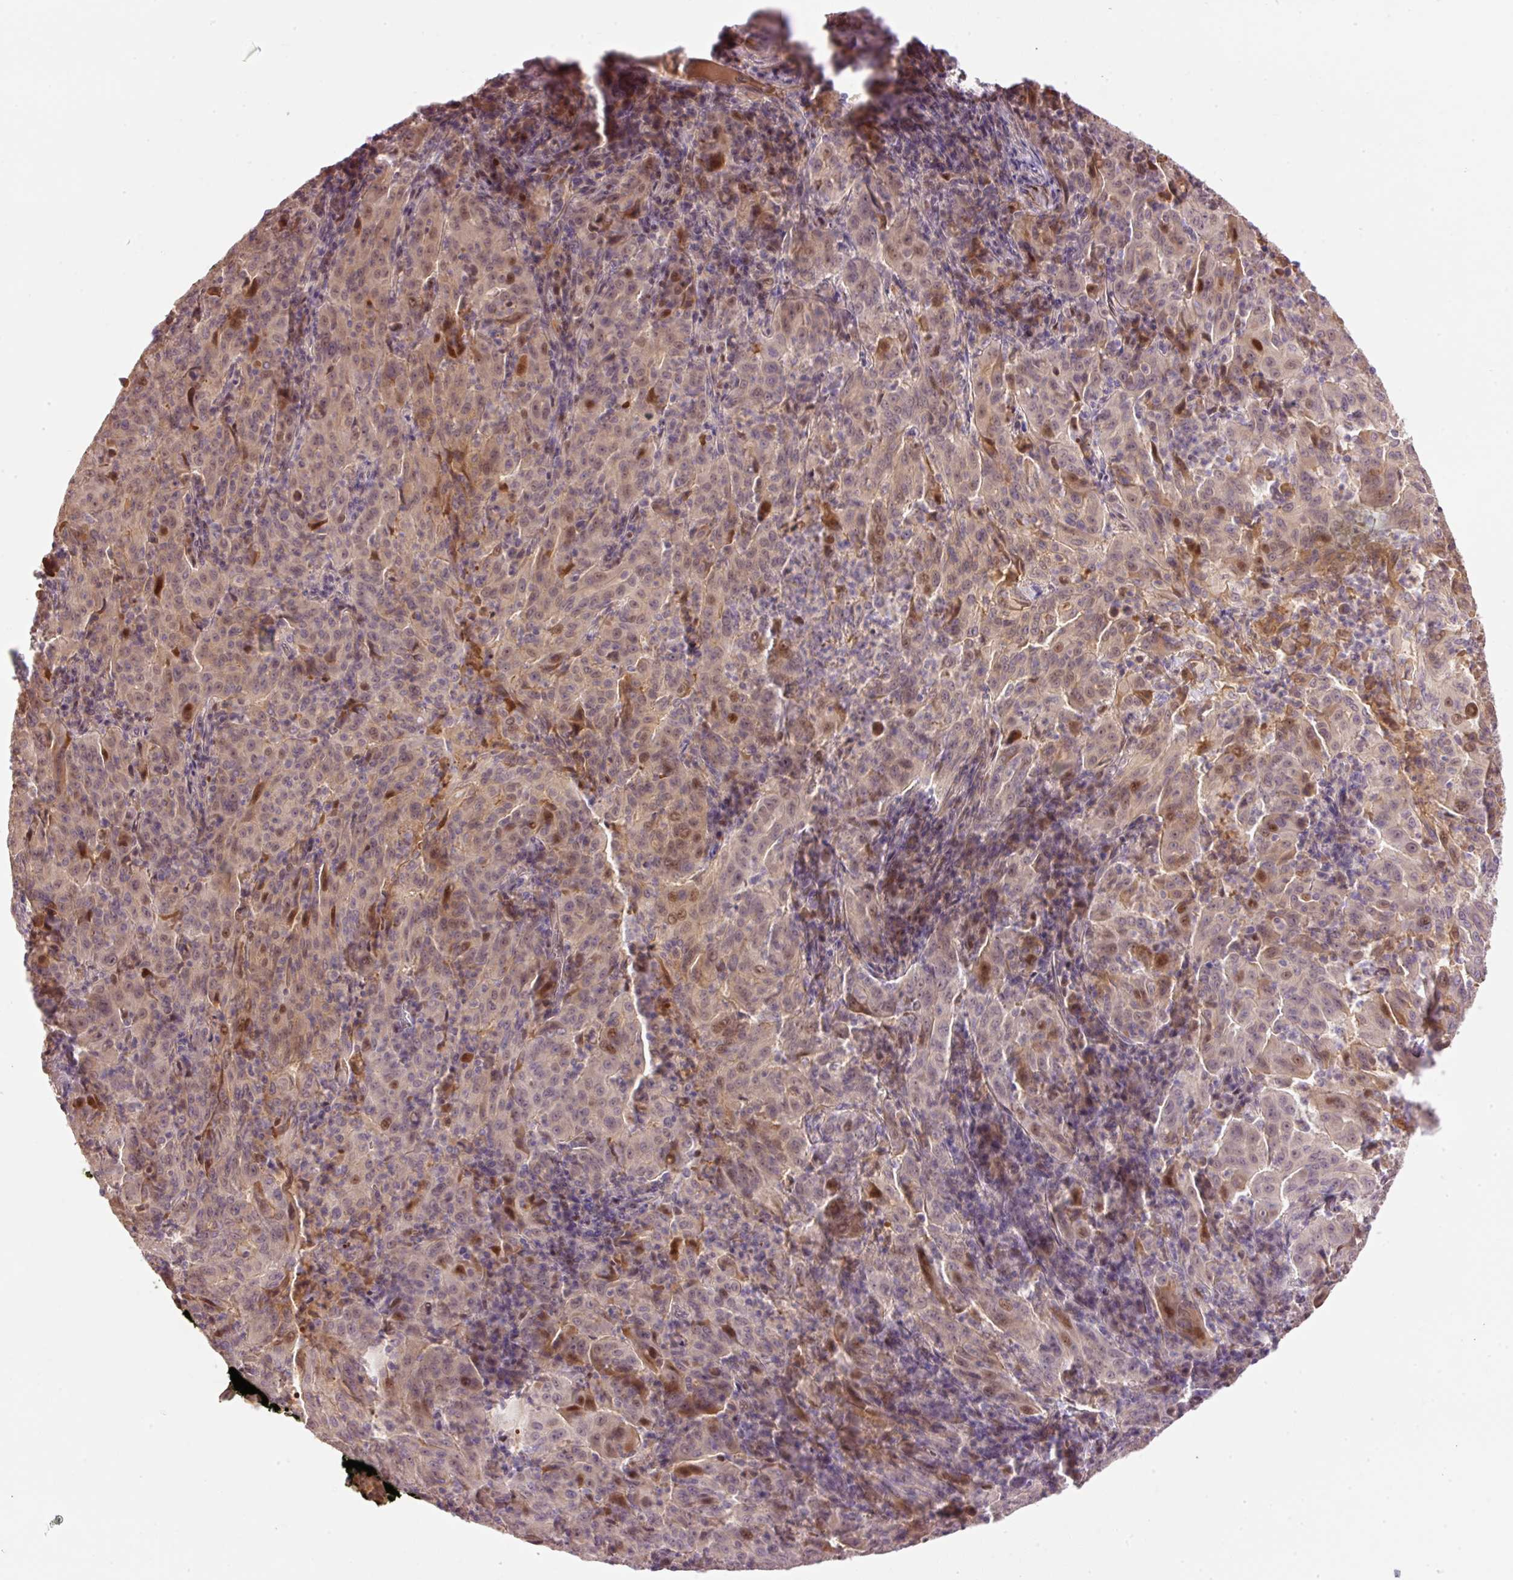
{"staining": {"intensity": "weak", "quantity": "25%-75%", "location": "nuclear"}, "tissue": "pancreatic cancer", "cell_type": "Tumor cells", "image_type": "cancer", "snomed": [{"axis": "morphology", "description": "Adenocarcinoma, NOS"}, {"axis": "topography", "description": "Pancreas"}], "caption": "Immunohistochemistry (IHC) (DAB) staining of adenocarcinoma (pancreatic) exhibits weak nuclear protein staining in approximately 25%-75% of tumor cells.", "gene": "CMTM8", "patient": {"sex": "male", "age": 63}}